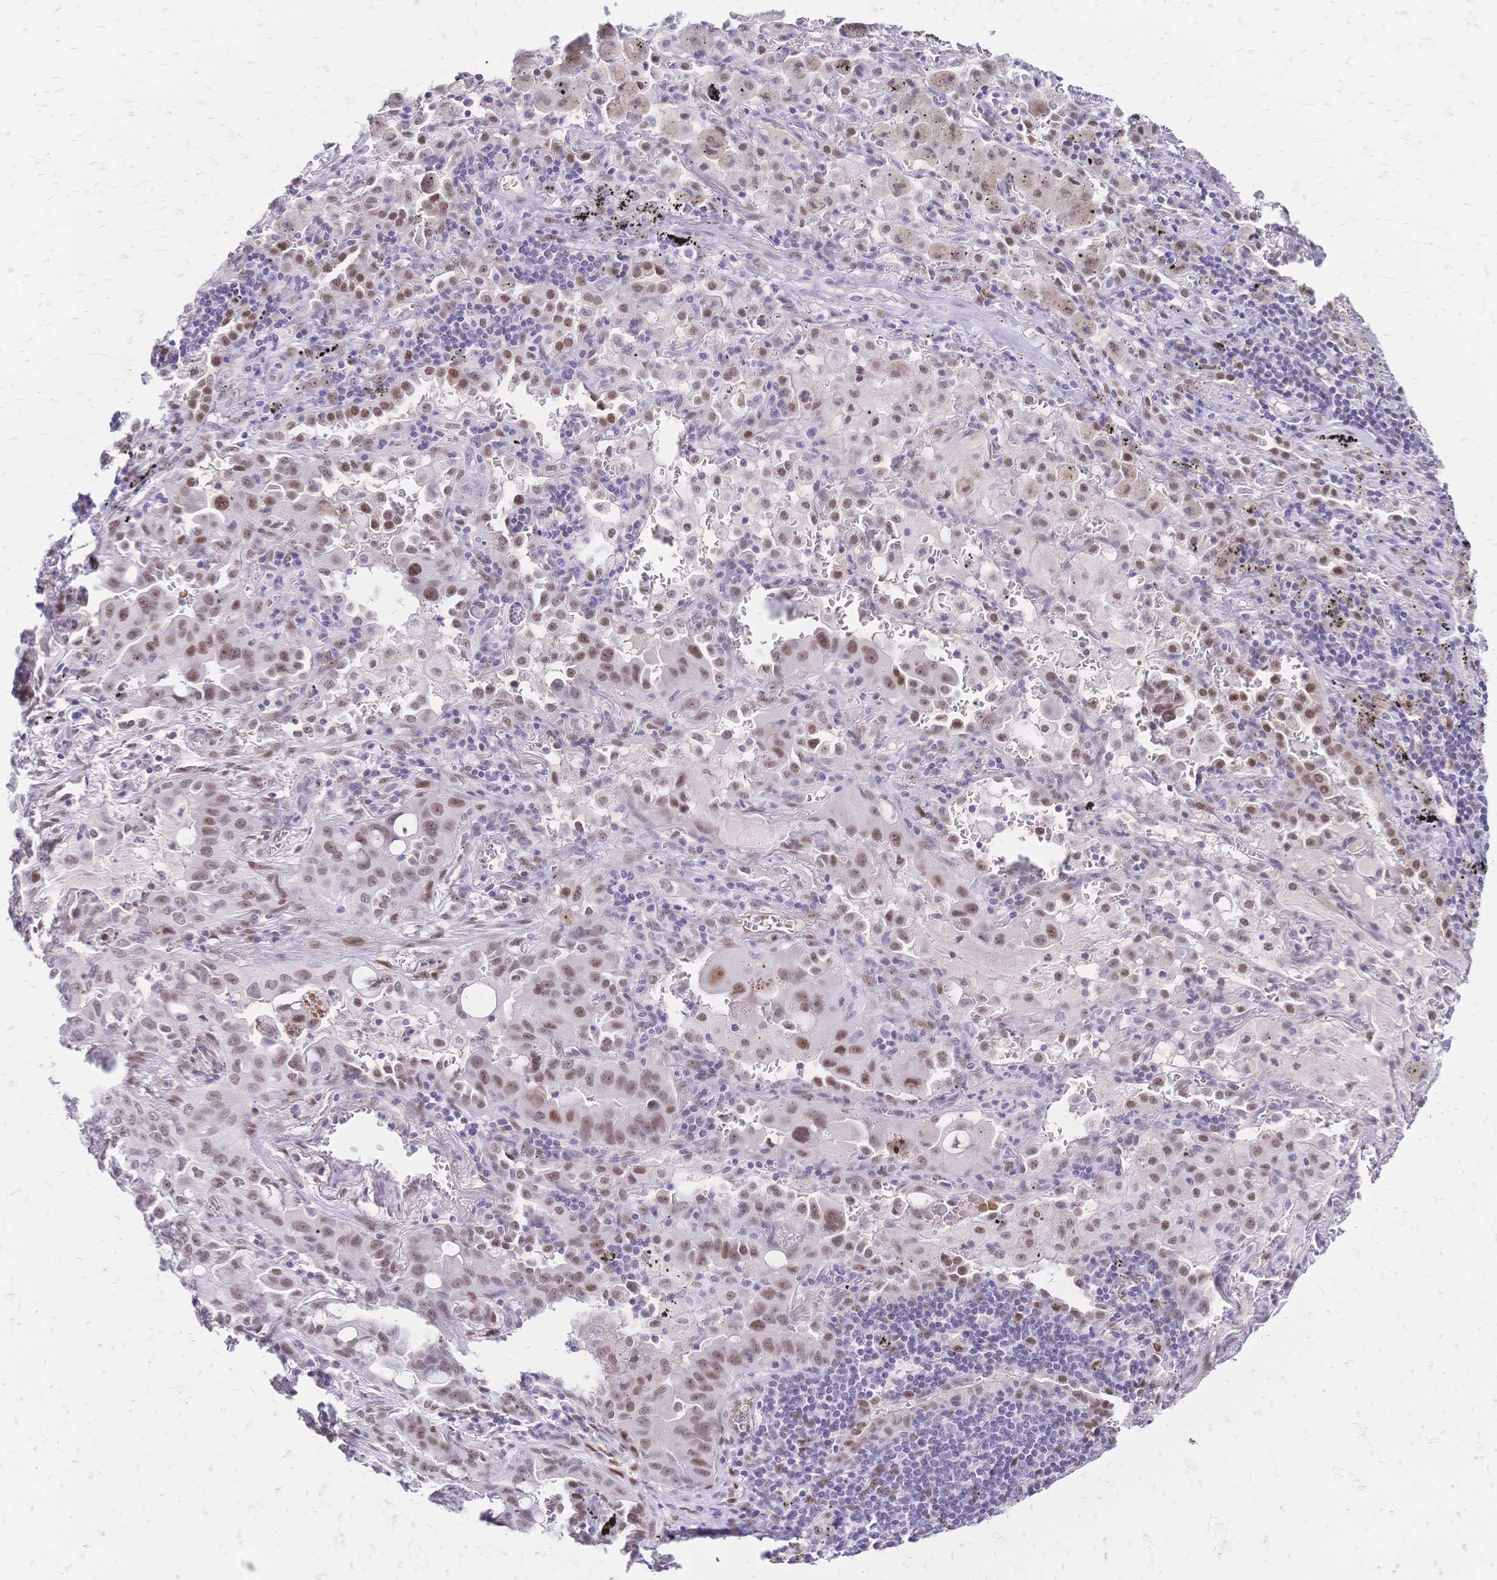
{"staining": {"intensity": "moderate", "quantity": ">75%", "location": "nuclear"}, "tissue": "lung cancer", "cell_type": "Tumor cells", "image_type": "cancer", "snomed": [{"axis": "morphology", "description": "Adenocarcinoma, NOS"}, {"axis": "topography", "description": "Lung"}], "caption": "Immunohistochemical staining of human lung adenocarcinoma shows moderate nuclear protein expression in approximately >75% of tumor cells. (Brightfield microscopy of DAB IHC at high magnification).", "gene": "NFIC", "patient": {"sex": "male", "age": 65}}